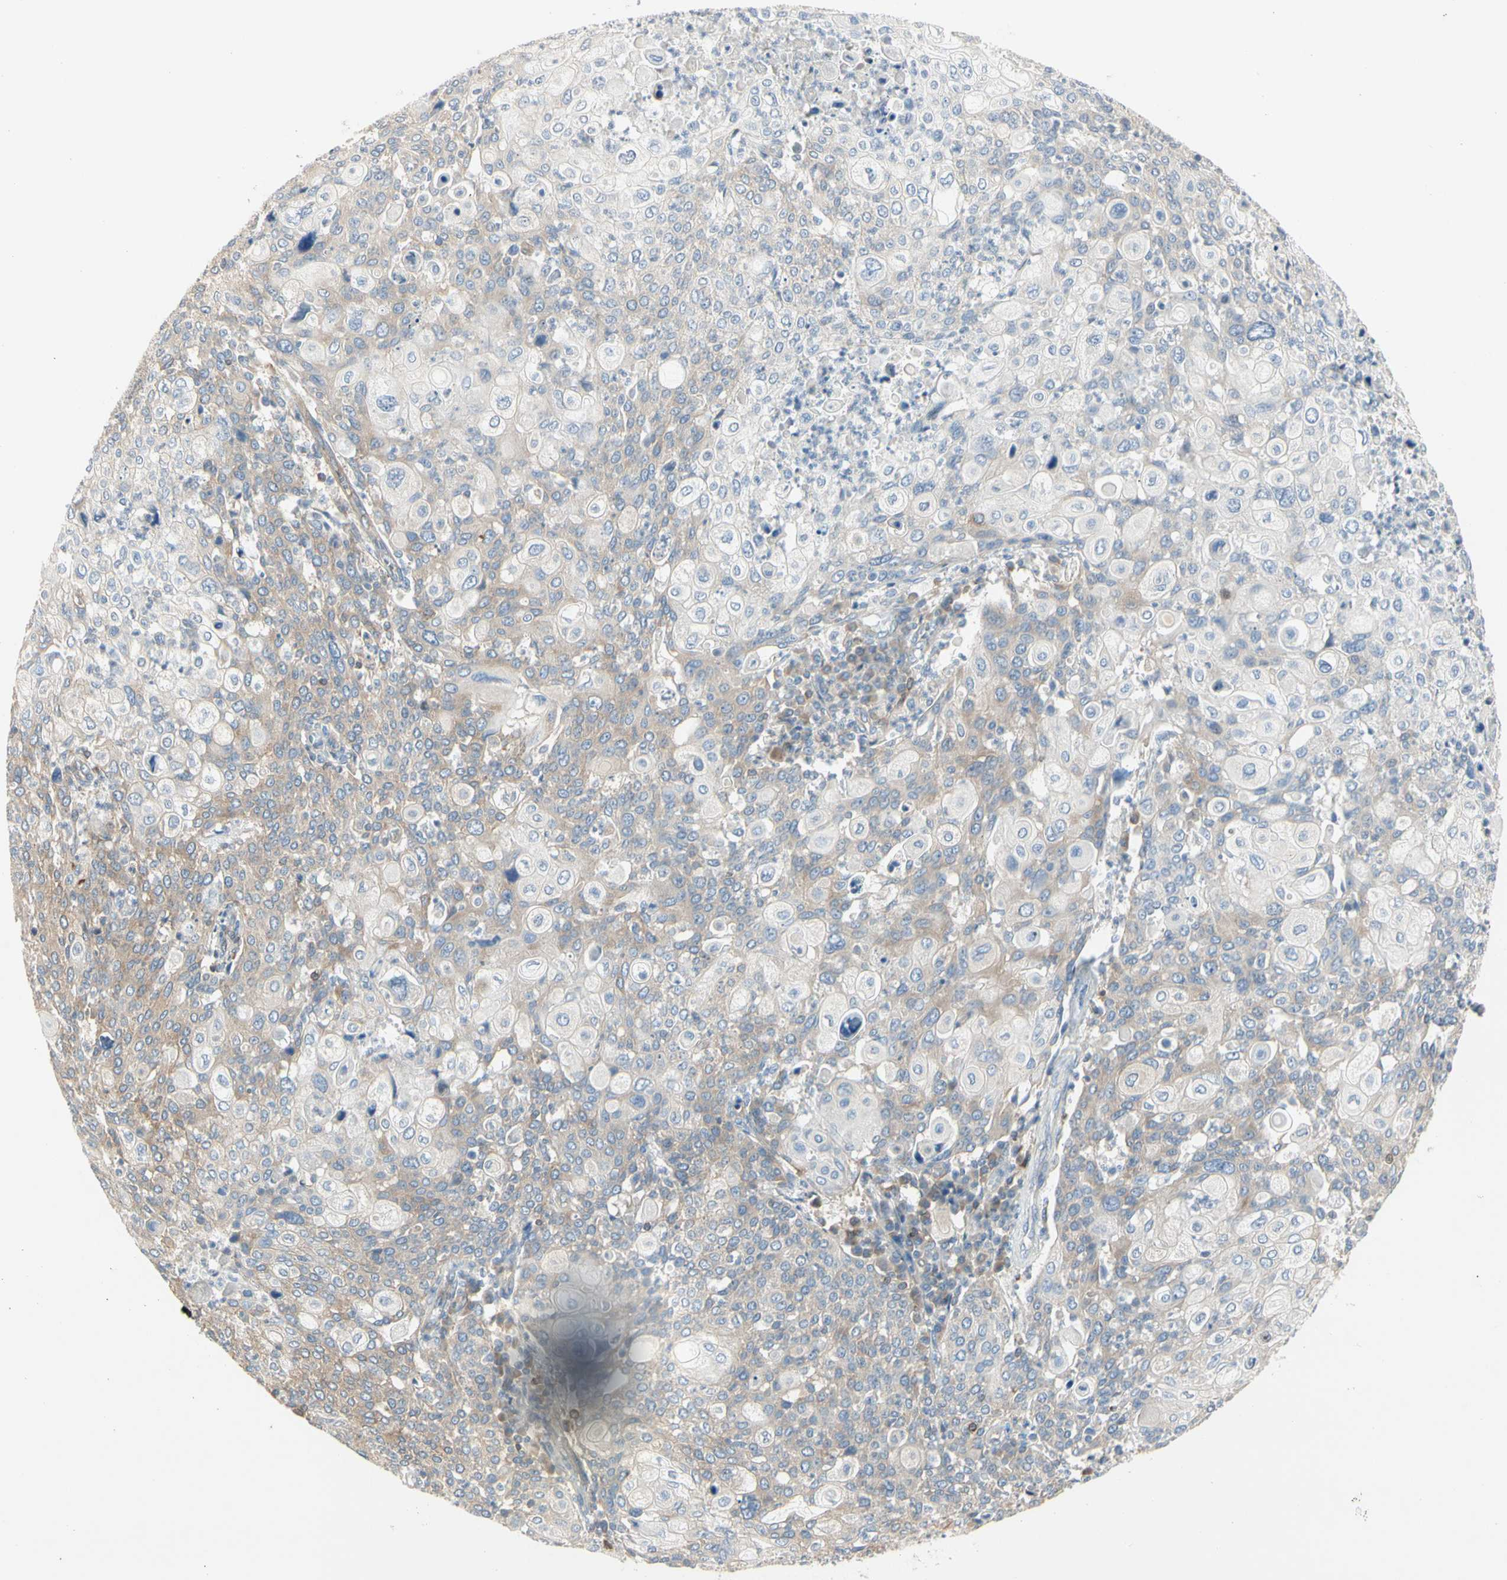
{"staining": {"intensity": "weak", "quantity": "25%-75%", "location": "cytoplasmic/membranous"}, "tissue": "cervical cancer", "cell_type": "Tumor cells", "image_type": "cancer", "snomed": [{"axis": "morphology", "description": "Squamous cell carcinoma, NOS"}, {"axis": "topography", "description": "Cervix"}], "caption": "Brown immunohistochemical staining in cervical cancer (squamous cell carcinoma) demonstrates weak cytoplasmic/membranous expression in about 25%-75% of tumor cells. Immunohistochemistry stains the protein in brown and the nuclei are stained blue.", "gene": "NFKB2", "patient": {"sex": "female", "age": 40}}